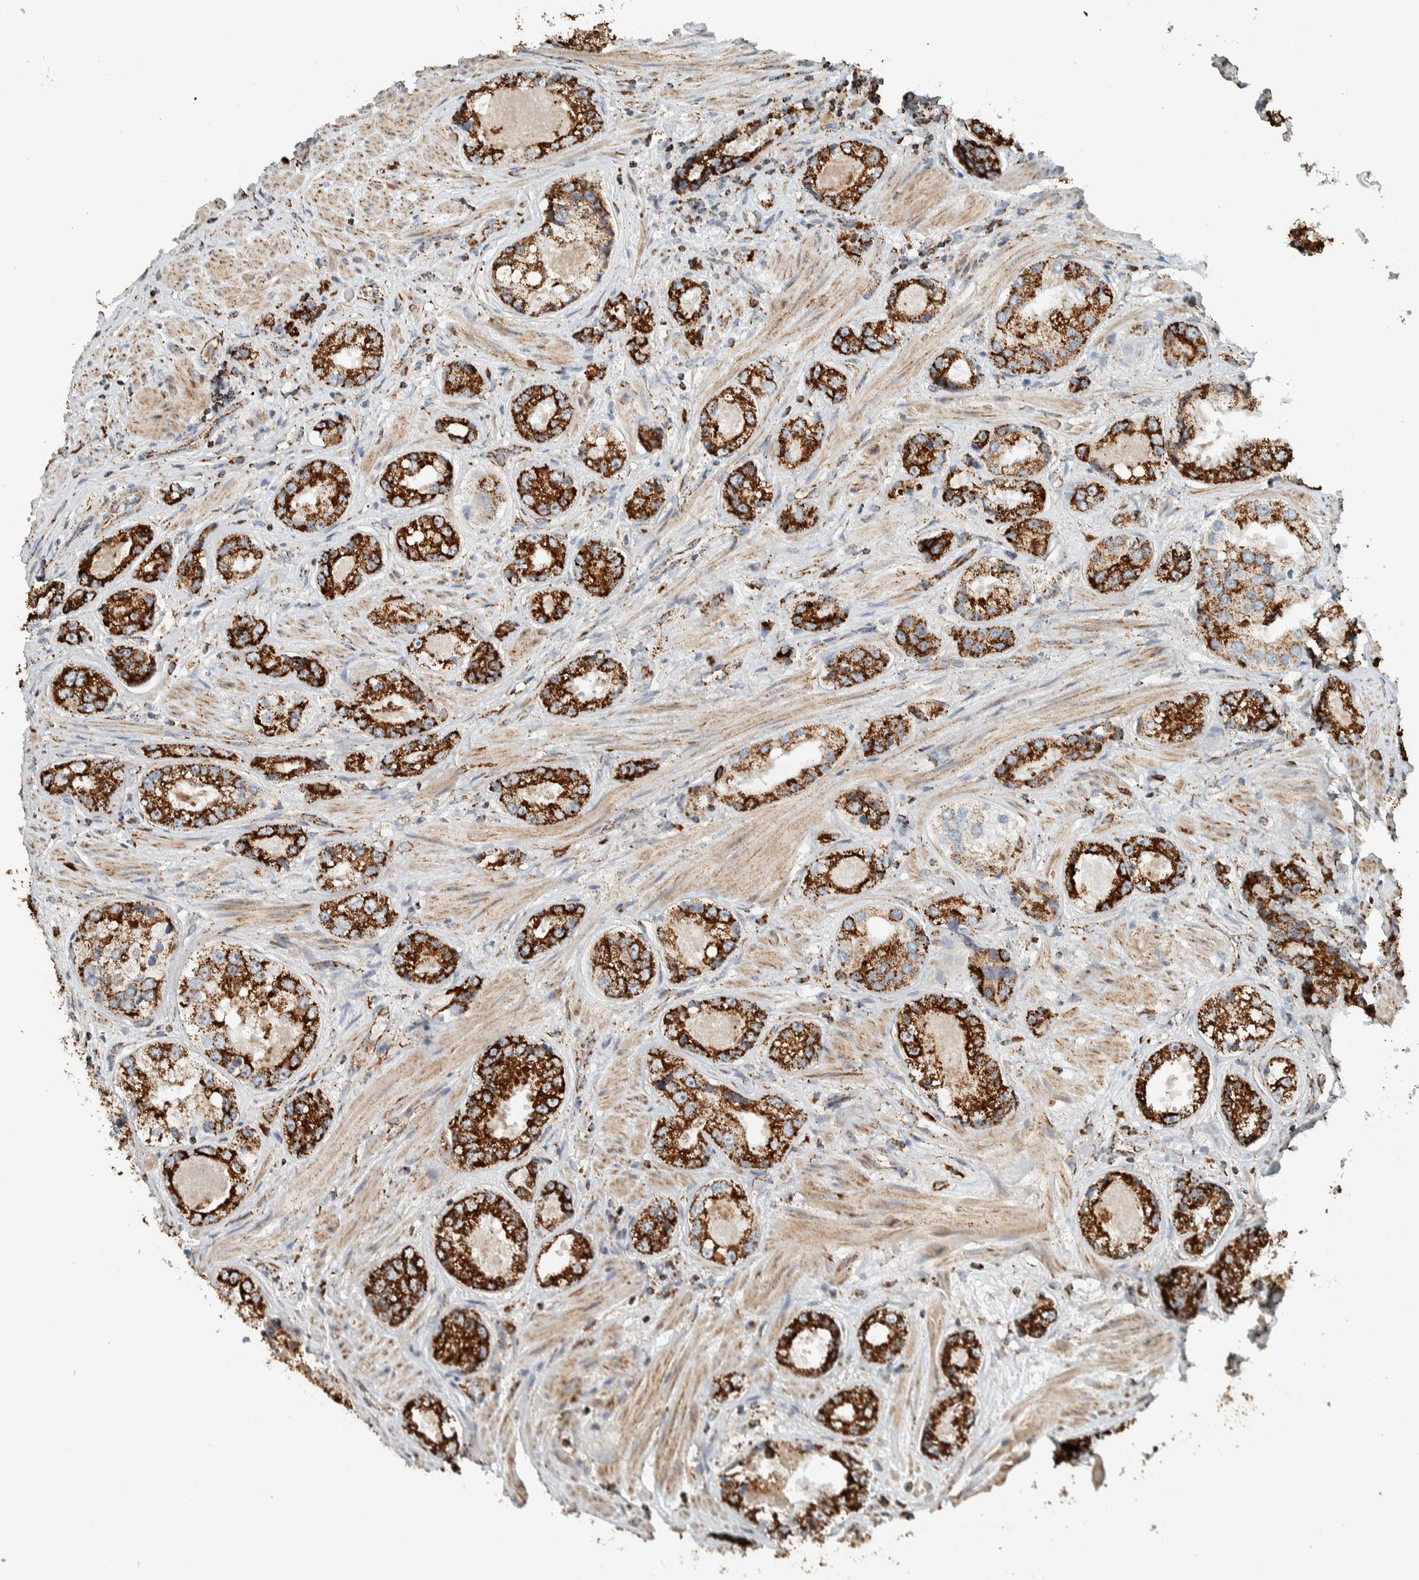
{"staining": {"intensity": "strong", "quantity": ">75%", "location": "cytoplasmic/membranous"}, "tissue": "prostate cancer", "cell_type": "Tumor cells", "image_type": "cancer", "snomed": [{"axis": "morphology", "description": "Adenocarcinoma, High grade"}, {"axis": "topography", "description": "Prostate"}], "caption": "The histopathology image reveals staining of adenocarcinoma (high-grade) (prostate), revealing strong cytoplasmic/membranous protein positivity (brown color) within tumor cells.", "gene": "ZNF454", "patient": {"sex": "male", "age": 61}}